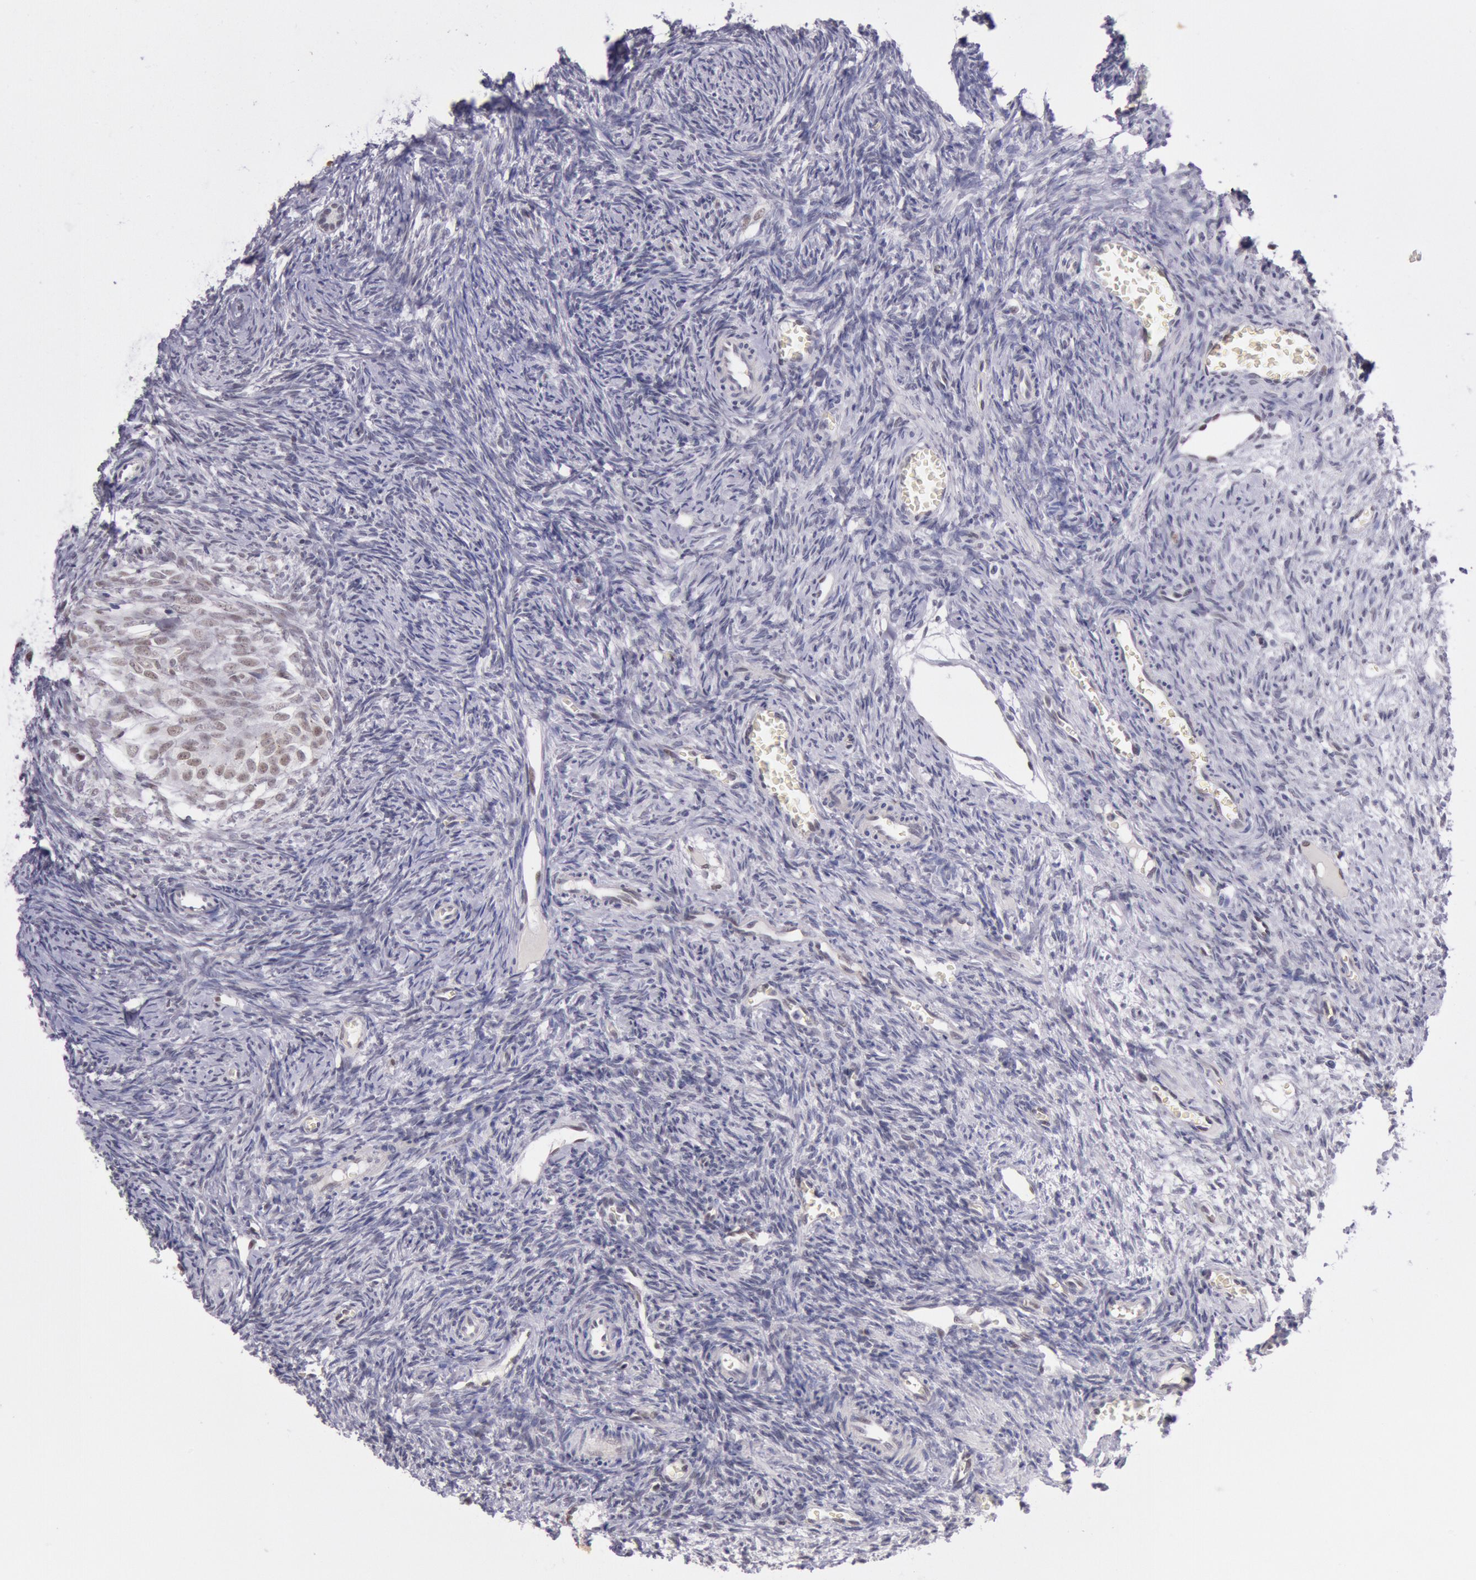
{"staining": {"intensity": "weak", "quantity": "25%-75%", "location": "nuclear"}, "tissue": "ovary", "cell_type": "Follicle cells", "image_type": "normal", "snomed": [{"axis": "morphology", "description": "Normal tissue, NOS"}, {"axis": "topography", "description": "Ovary"}], "caption": "An IHC micrograph of benign tissue is shown. Protein staining in brown shows weak nuclear positivity in ovary within follicle cells. Nuclei are stained in blue.", "gene": "TASL", "patient": {"sex": "female", "age": 27}}